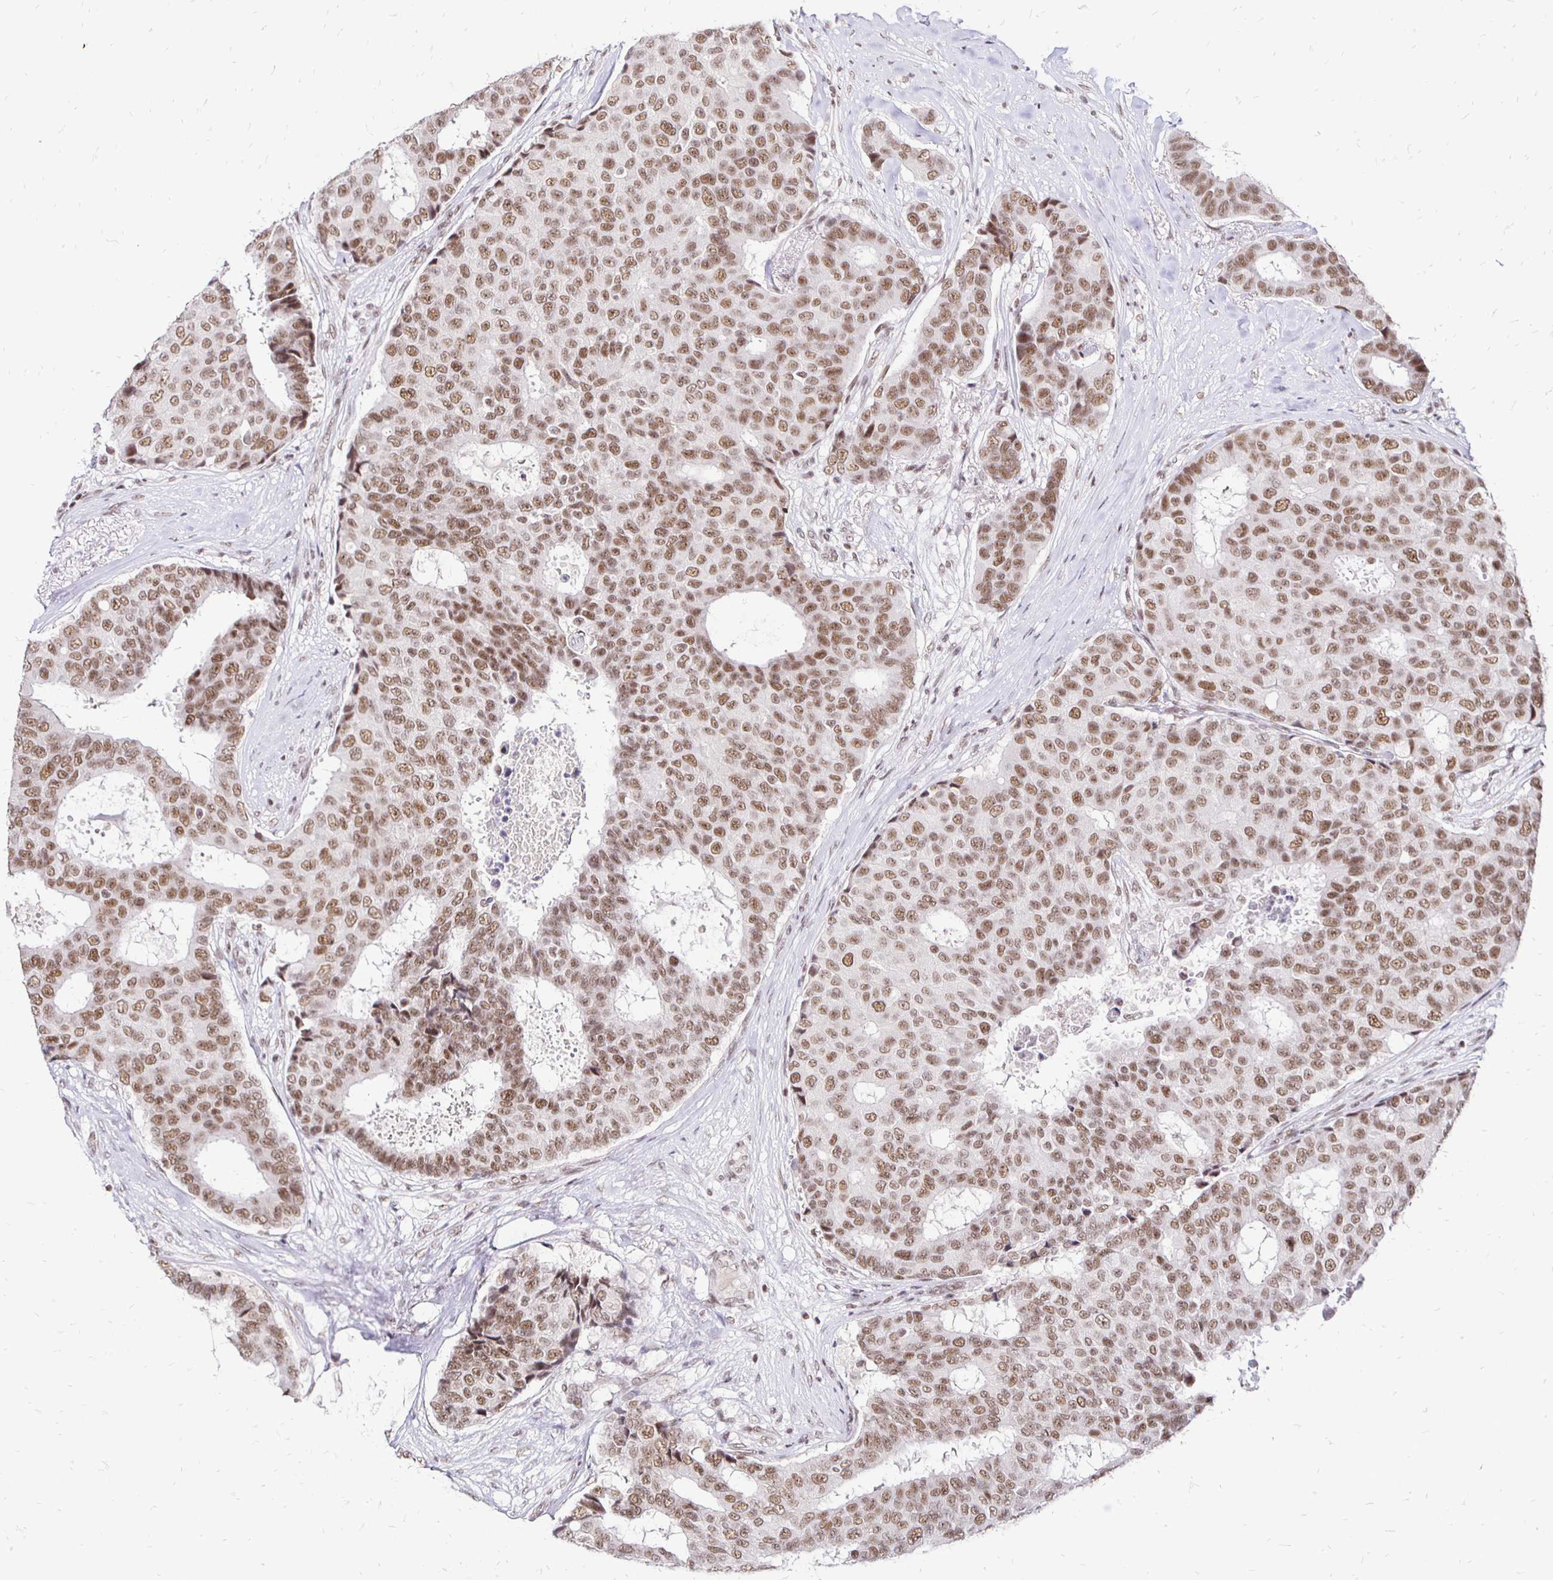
{"staining": {"intensity": "moderate", "quantity": ">75%", "location": "nuclear"}, "tissue": "breast cancer", "cell_type": "Tumor cells", "image_type": "cancer", "snomed": [{"axis": "morphology", "description": "Duct carcinoma"}, {"axis": "topography", "description": "Breast"}], "caption": "High-power microscopy captured an immunohistochemistry micrograph of breast cancer, revealing moderate nuclear positivity in about >75% of tumor cells.", "gene": "SIN3A", "patient": {"sex": "female", "age": 75}}